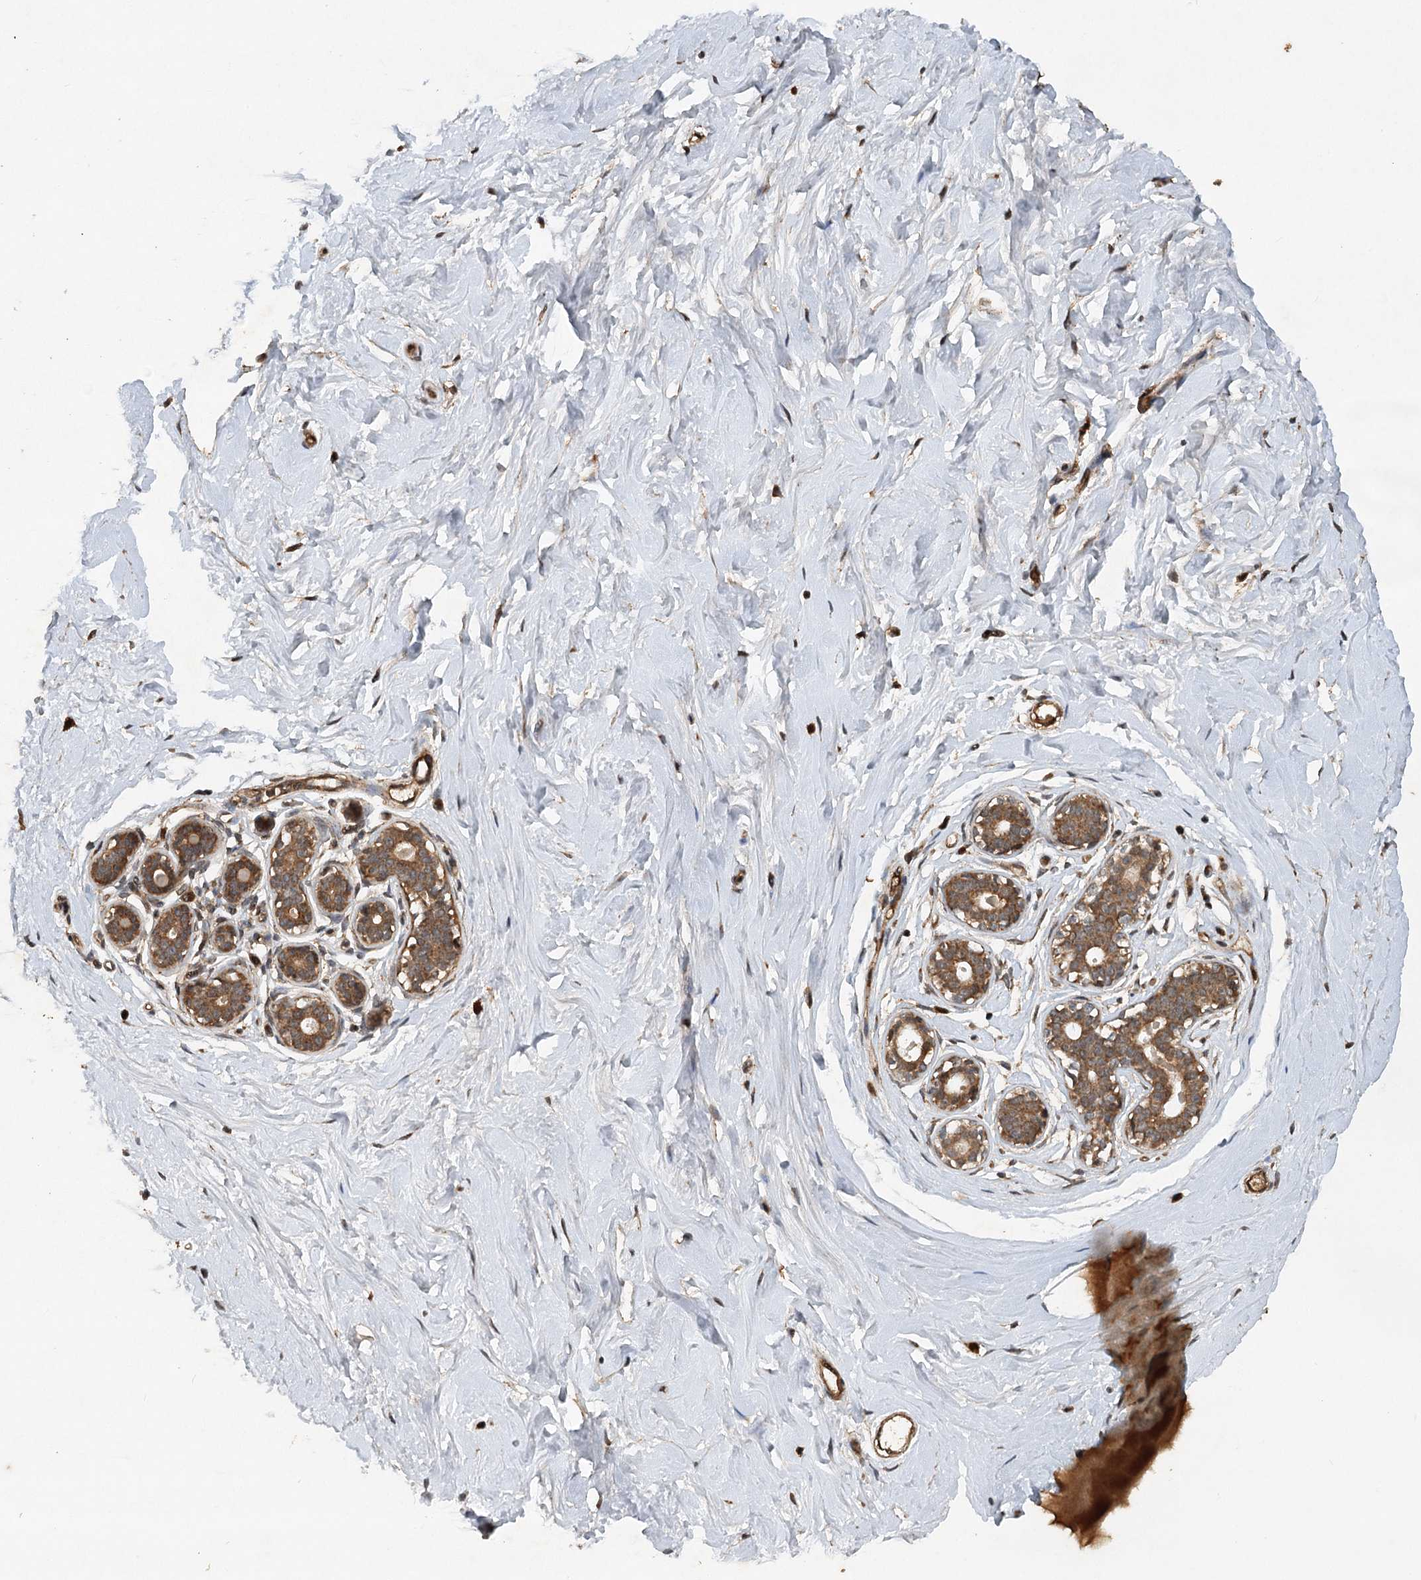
{"staining": {"intensity": "negative", "quantity": "none", "location": "none"}, "tissue": "breast", "cell_type": "Adipocytes", "image_type": "normal", "snomed": [{"axis": "morphology", "description": "Normal tissue, NOS"}, {"axis": "morphology", "description": "Adenoma, NOS"}, {"axis": "topography", "description": "Breast"}], "caption": "This is an IHC histopathology image of normal breast. There is no positivity in adipocytes.", "gene": "INSIG2", "patient": {"sex": "female", "age": 23}}